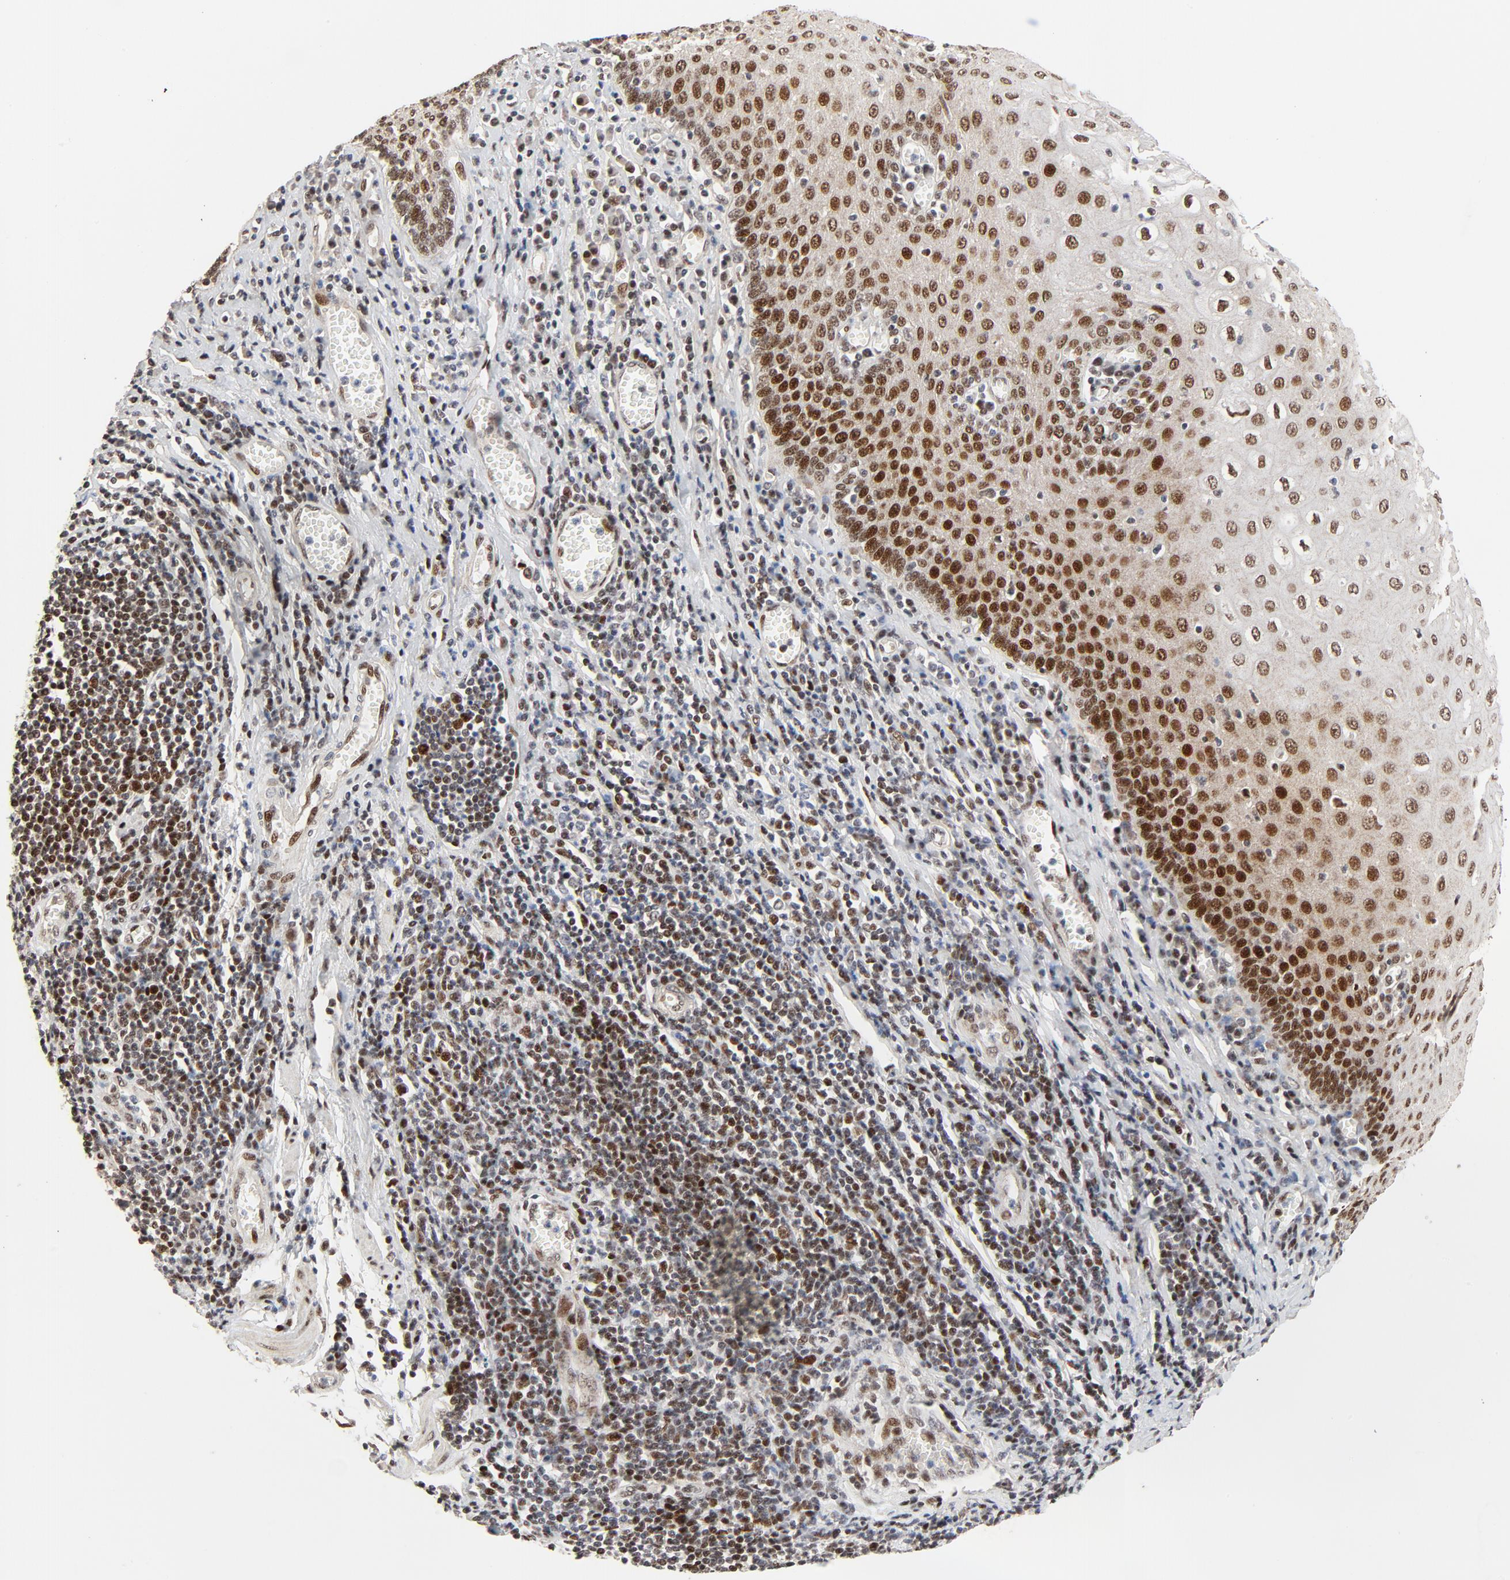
{"staining": {"intensity": "strong", "quantity": ">75%", "location": "nuclear"}, "tissue": "esophagus", "cell_type": "Squamous epithelial cells", "image_type": "normal", "snomed": [{"axis": "morphology", "description": "Normal tissue, NOS"}, {"axis": "morphology", "description": "Squamous cell carcinoma, NOS"}, {"axis": "topography", "description": "Esophagus"}], "caption": "Immunohistochemical staining of normal esophagus displays >75% levels of strong nuclear protein staining in about >75% of squamous epithelial cells.", "gene": "GTF2I", "patient": {"sex": "male", "age": 65}}